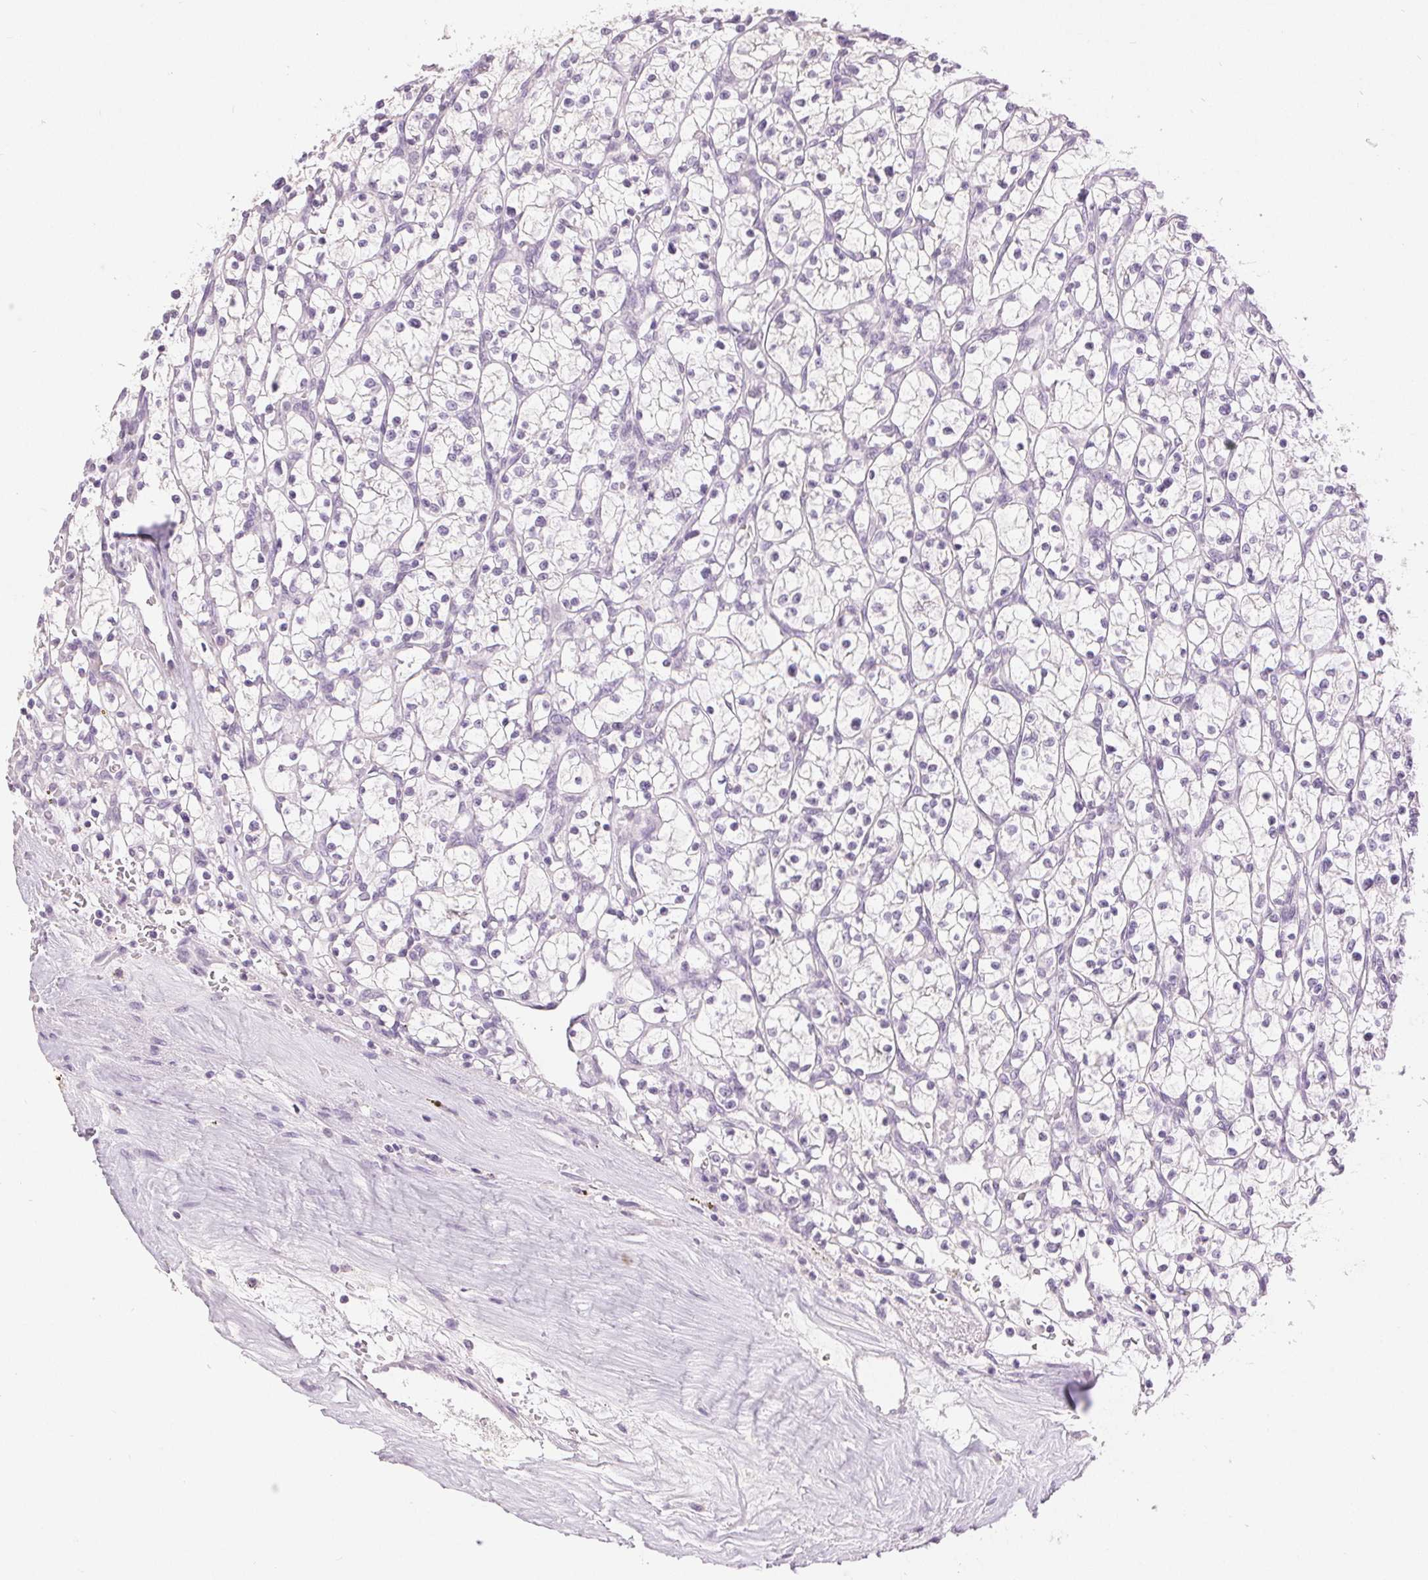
{"staining": {"intensity": "negative", "quantity": "none", "location": "none"}, "tissue": "renal cancer", "cell_type": "Tumor cells", "image_type": "cancer", "snomed": [{"axis": "morphology", "description": "Adenocarcinoma, NOS"}, {"axis": "topography", "description": "Kidney"}], "caption": "The histopathology image demonstrates no staining of tumor cells in renal adenocarcinoma.", "gene": "DSG3", "patient": {"sex": "female", "age": 64}}